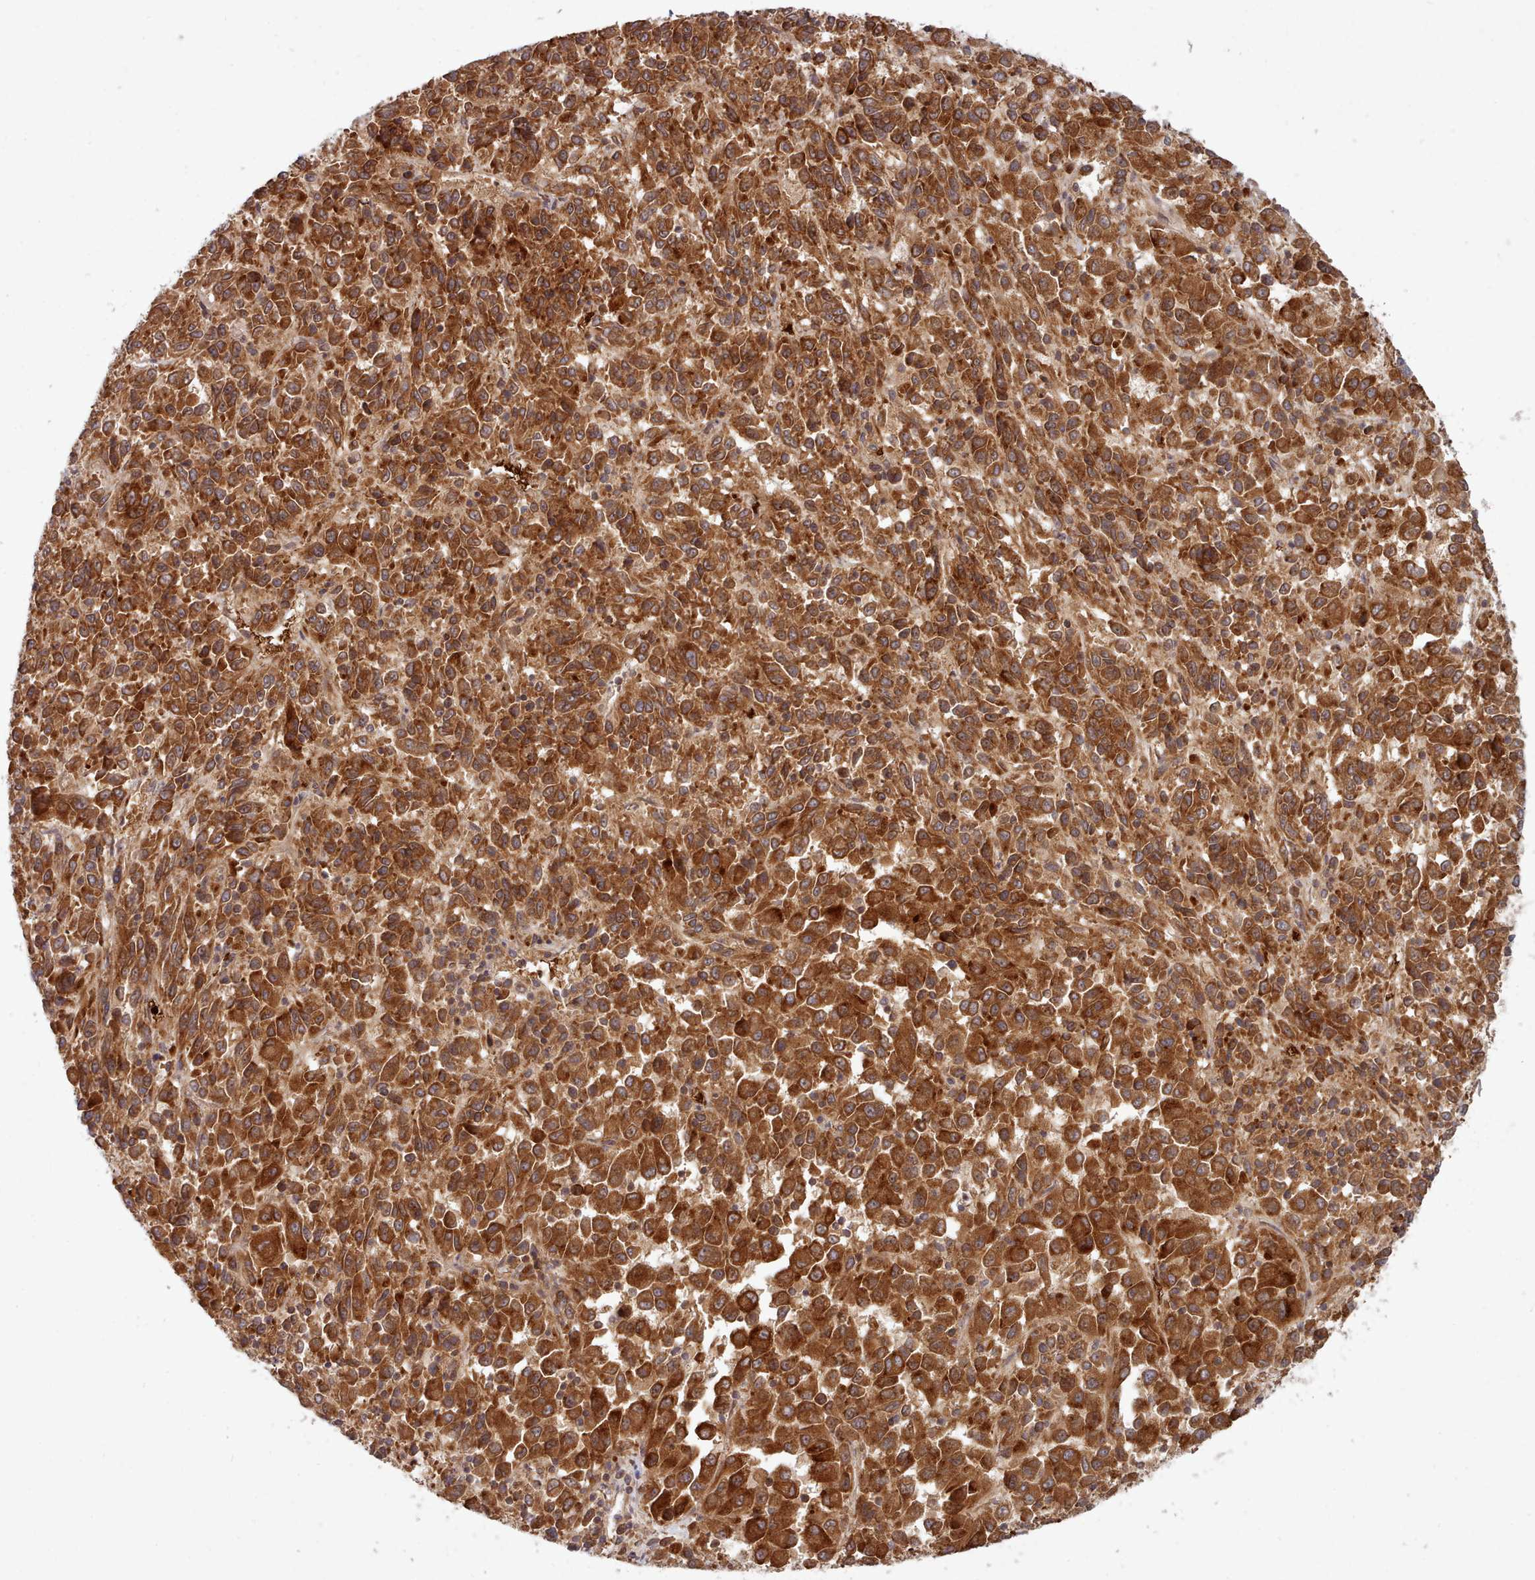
{"staining": {"intensity": "strong", "quantity": ">75%", "location": "cytoplasmic/membranous,nuclear"}, "tissue": "melanoma", "cell_type": "Tumor cells", "image_type": "cancer", "snomed": [{"axis": "morphology", "description": "Malignant melanoma, Metastatic site"}, {"axis": "topography", "description": "Lung"}], "caption": "Protein expression analysis of malignant melanoma (metastatic site) reveals strong cytoplasmic/membranous and nuclear expression in about >75% of tumor cells. (DAB IHC, brown staining for protein, blue staining for nuclei).", "gene": "UBE2G1", "patient": {"sex": "male", "age": 64}}